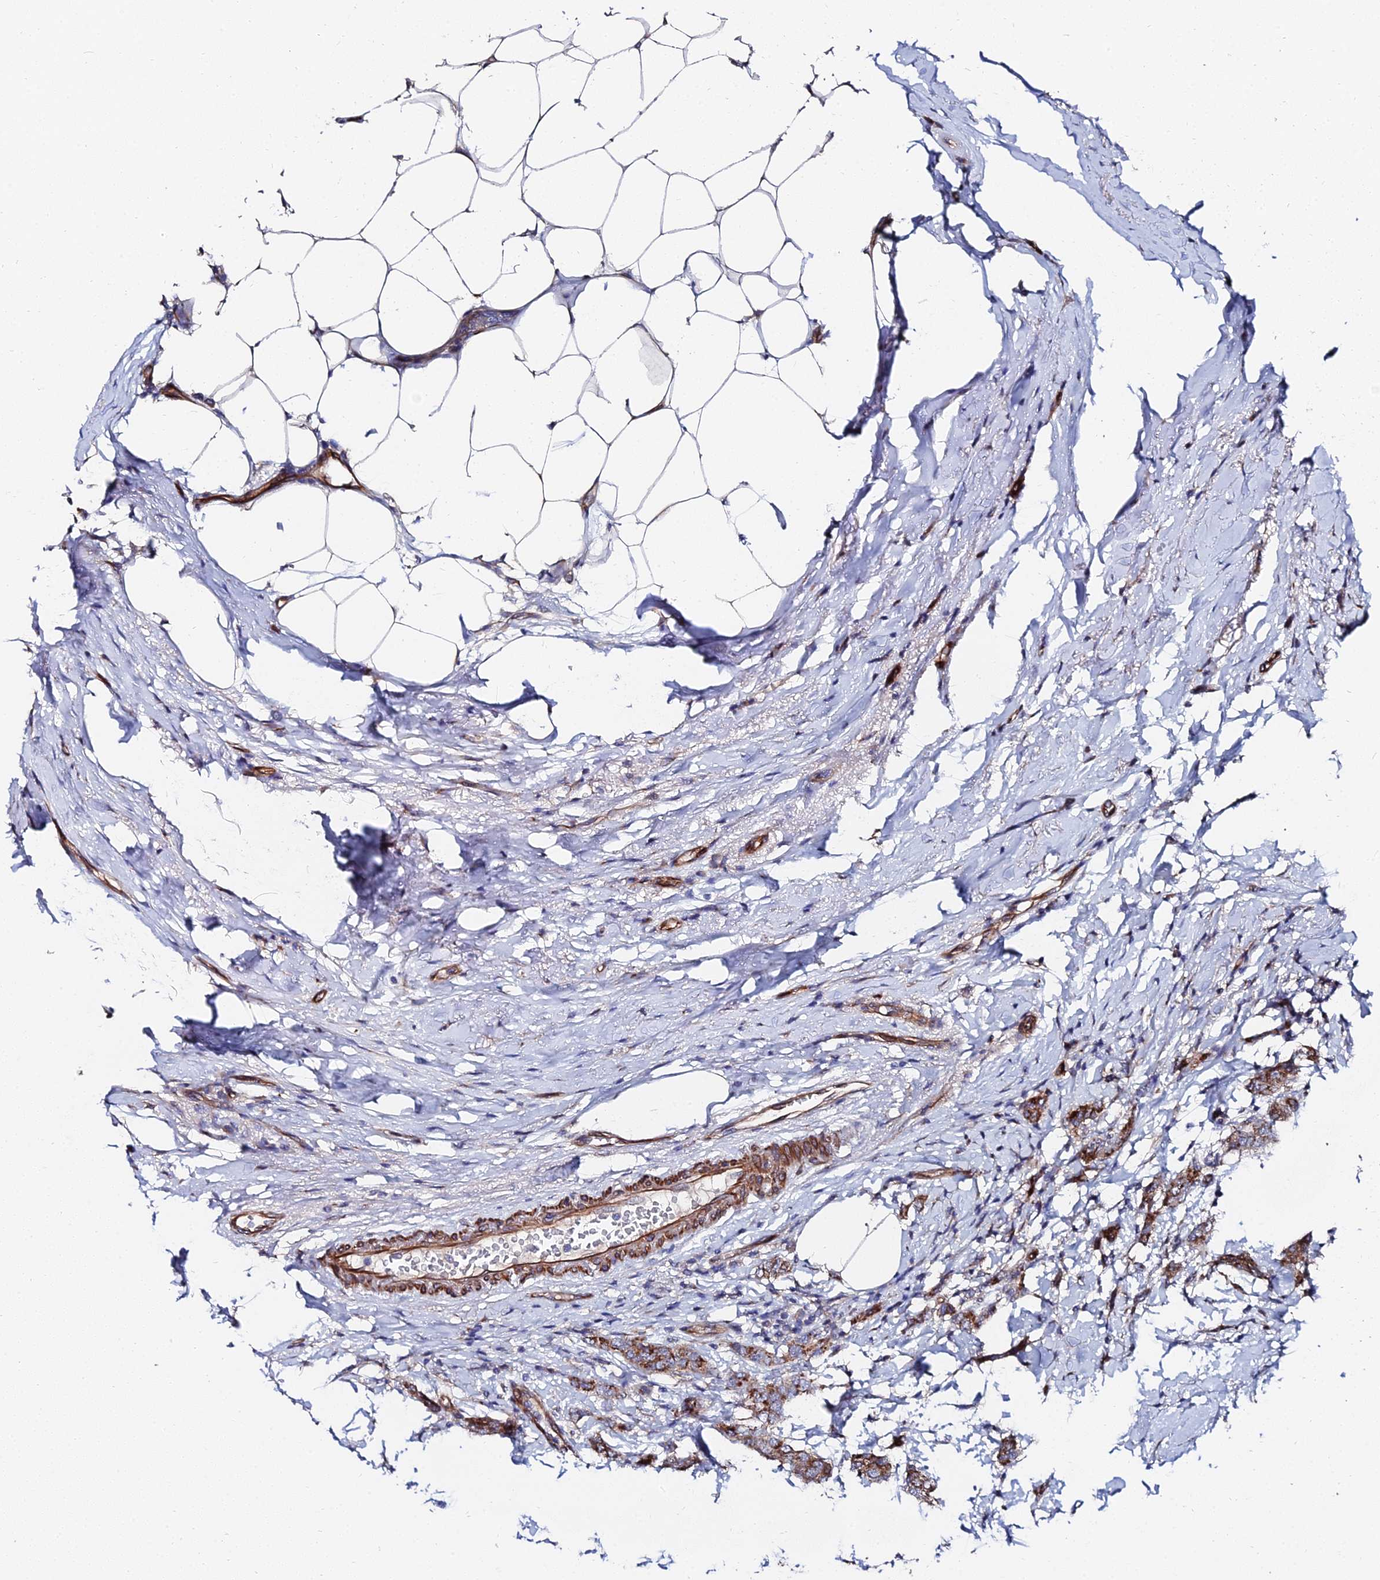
{"staining": {"intensity": "moderate", "quantity": ">75%", "location": "cytoplasmic/membranous"}, "tissue": "breast cancer", "cell_type": "Tumor cells", "image_type": "cancer", "snomed": [{"axis": "morphology", "description": "Duct carcinoma"}, {"axis": "topography", "description": "Breast"}], "caption": "Breast cancer stained with a protein marker exhibits moderate staining in tumor cells.", "gene": "BORCS8", "patient": {"sex": "female", "age": 72}}